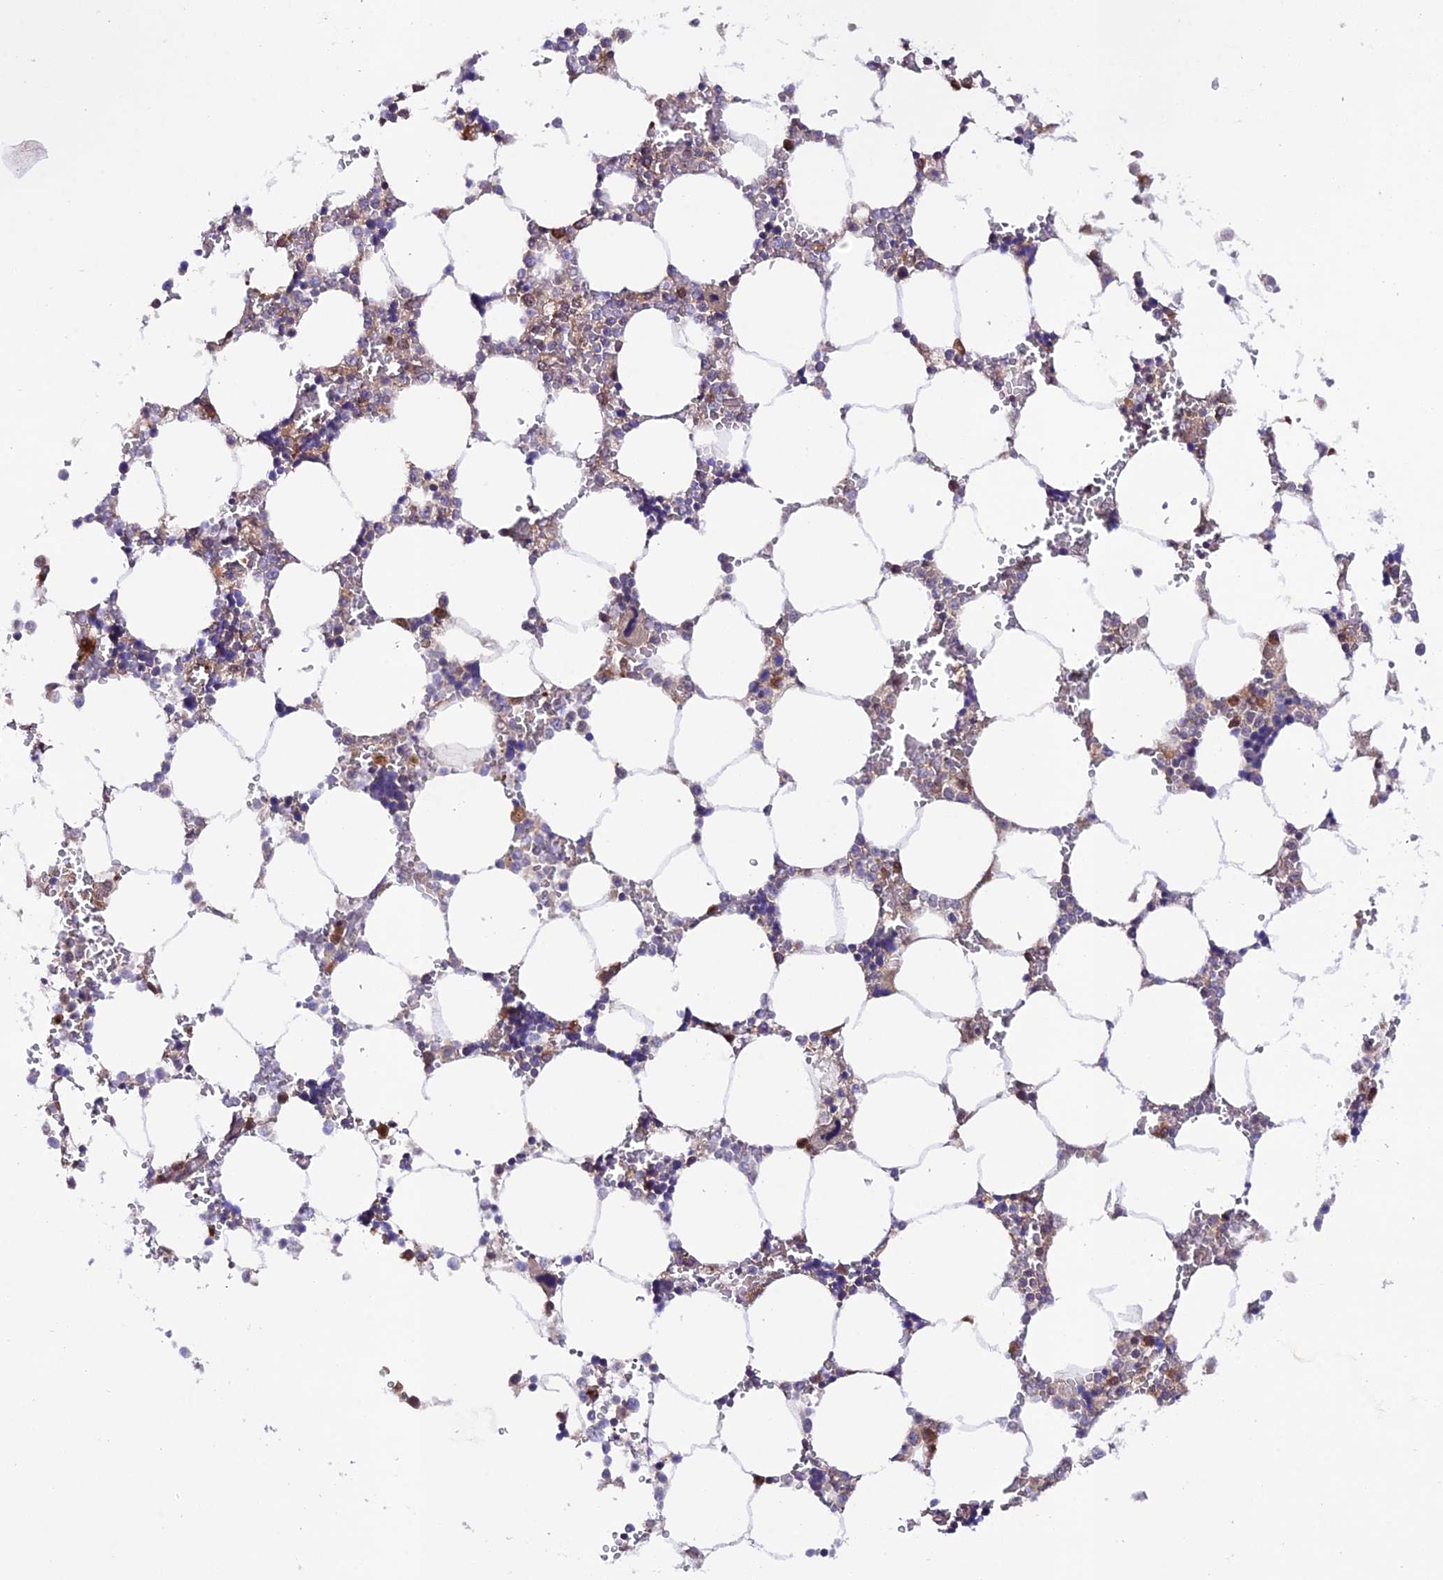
{"staining": {"intensity": "weak", "quantity": "25%-75%", "location": "cytoplasmic/membranous,nuclear"}, "tissue": "bone marrow", "cell_type": "Hematopoietic cells", "image_type": "normal", "snomed": [{"axis": "morphology", "description": "Normal tissue, NOS"}, {"axis": "topography", "description": "Bone marrow"}], "caption": "Approximately 25%-75% of hematopoietic cells in normal bone marrow reveal weak cytoplasmic/membranous,nuclear protein staining as visualized by brown immunohistochemical staining.", "gene": "TRIM40", "patient": {"sex": "male", "age": 64}}